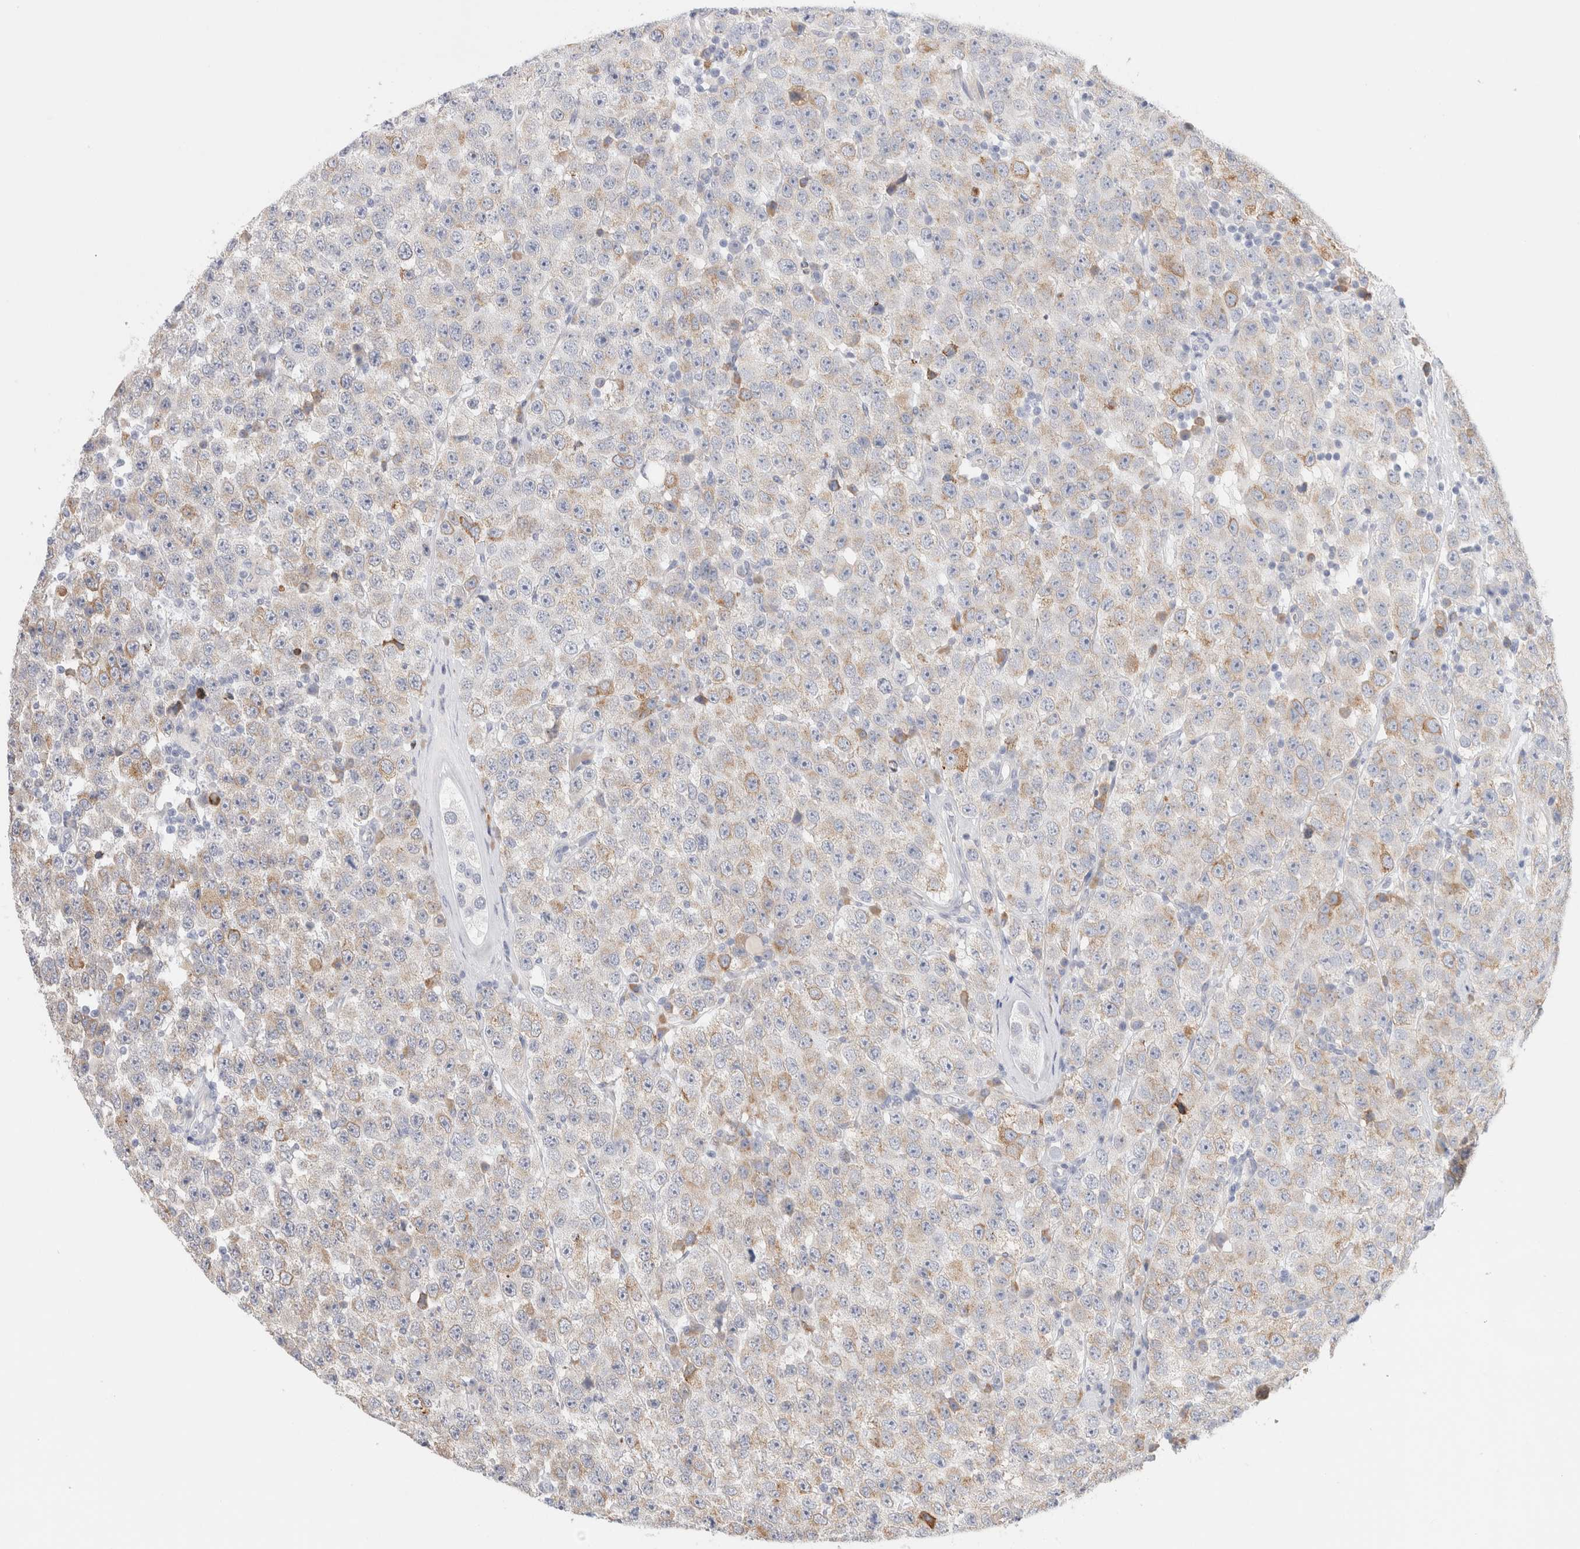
{"staining": {"intensity": "moderate", "quantity": "<25%", "location": "cytoplasmic/membranous"}, "tissue": "testis cancer", "cell_type": "Tumor cells", "image_type": "cancer", "snomed": [{"axis": "morphology", "description": "Seminoma, NOS"}, {"axis": "morphology", "description": "Carcinoma, Embryonal, NOS"}, {"axis": "topography", "description": "Testis"}], "caption": "Human testis cancer (embryonal carcinoma) stained with a brown dye displays moderate cytoplasmic/membranous positive staining in about <25% of tumor cells.", "gene": "CSK", "patient": {"sex": "male", "age": 28}}